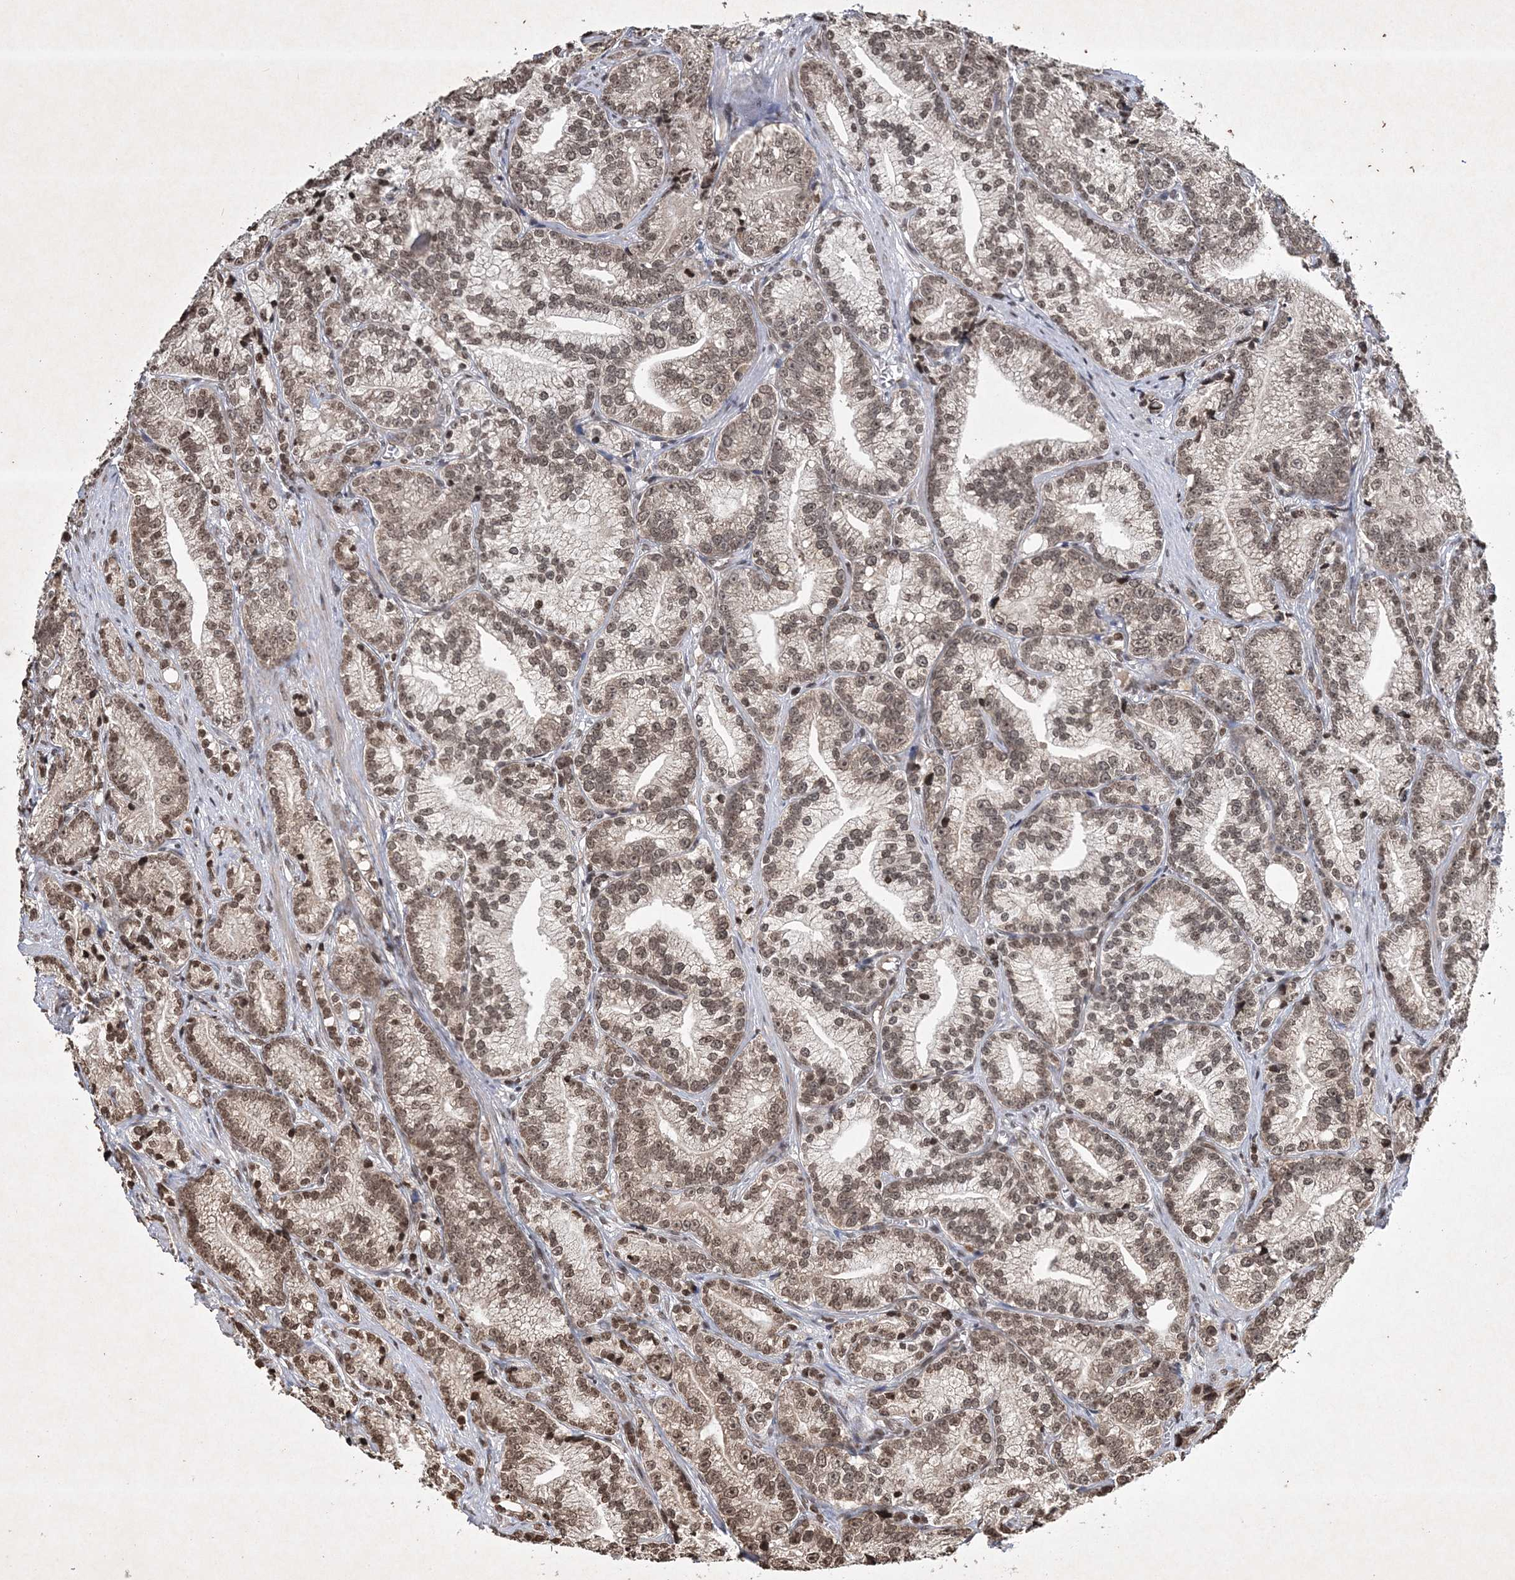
{"staining": {"intensity": "weak", "quantity": ">75%", "location": "nuclear"}, "tissue": "prostate cancer", "cell_type": "Tumor cells", "image_type": "cancer", "snomed": [{"axis": "morphology", "description": "Adenocarcinoma, Low grade"}, {"axis": "topography", "description": "Prostate"}], "caption": "Protein expression analysis of prostate cancer reveals weak nuclear positivity in approximately >75% of tumor cells.", "gene": "NEDD9", "patient": {"sex": "male", "age": 89}}